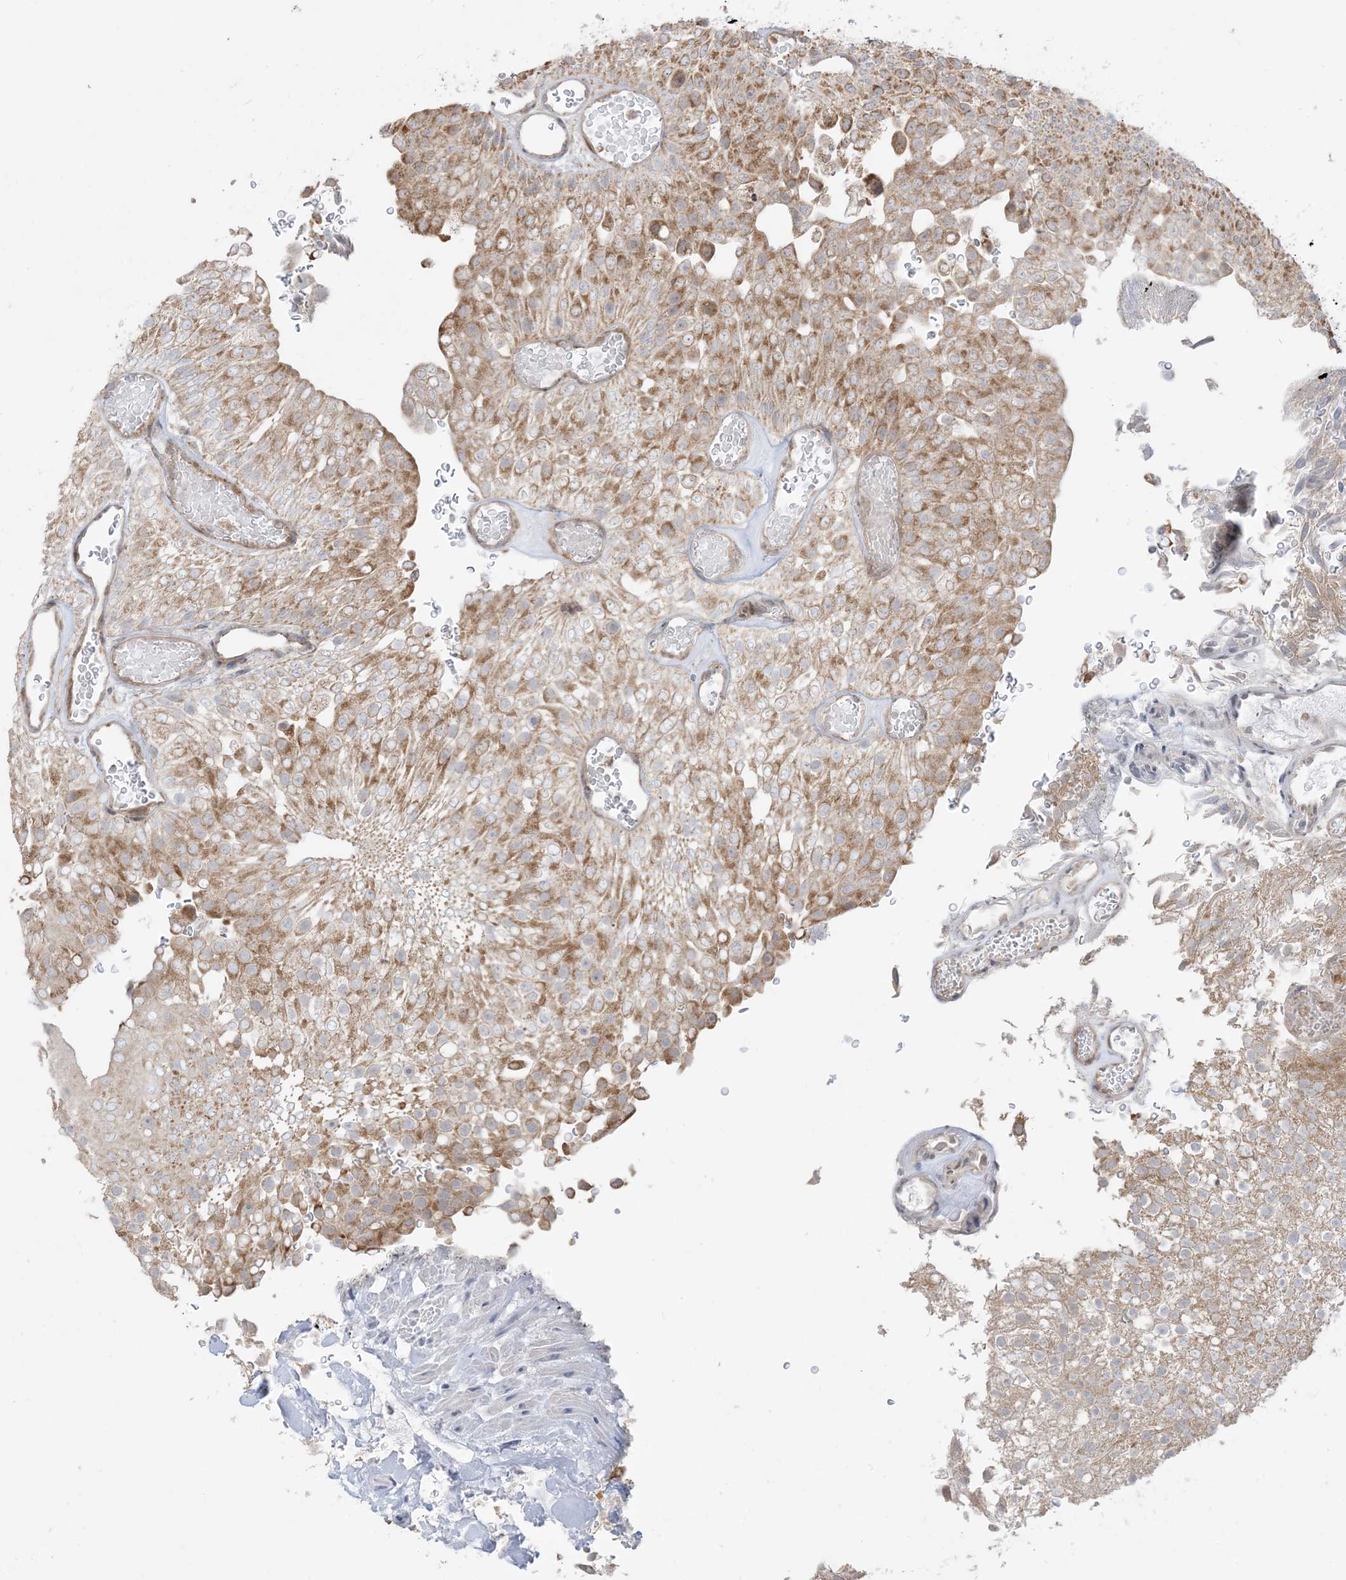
{"staining": {"intensity": "moderate", "quantity": ">75%", "location": "cytoplasmic/membranous"}, "tissue": "urothelial cancer", "cell_type": "Tumor cells", "image_type": "cancer", "snomed": [{"axis": "morphology", "description": "Urothelial carcinoma, Low grade"}, {"axis": "topography", "description": "Urinary bladder"}], "caption": "IHC (DAB) staining of urothelial carcinoma (low-grade) reveals moderate cytoplasmic/membranous protein expression in approximately >75% of tumor cells.", "gene": "KANSL3", "patient": {"sex": "male", "age": 78}}